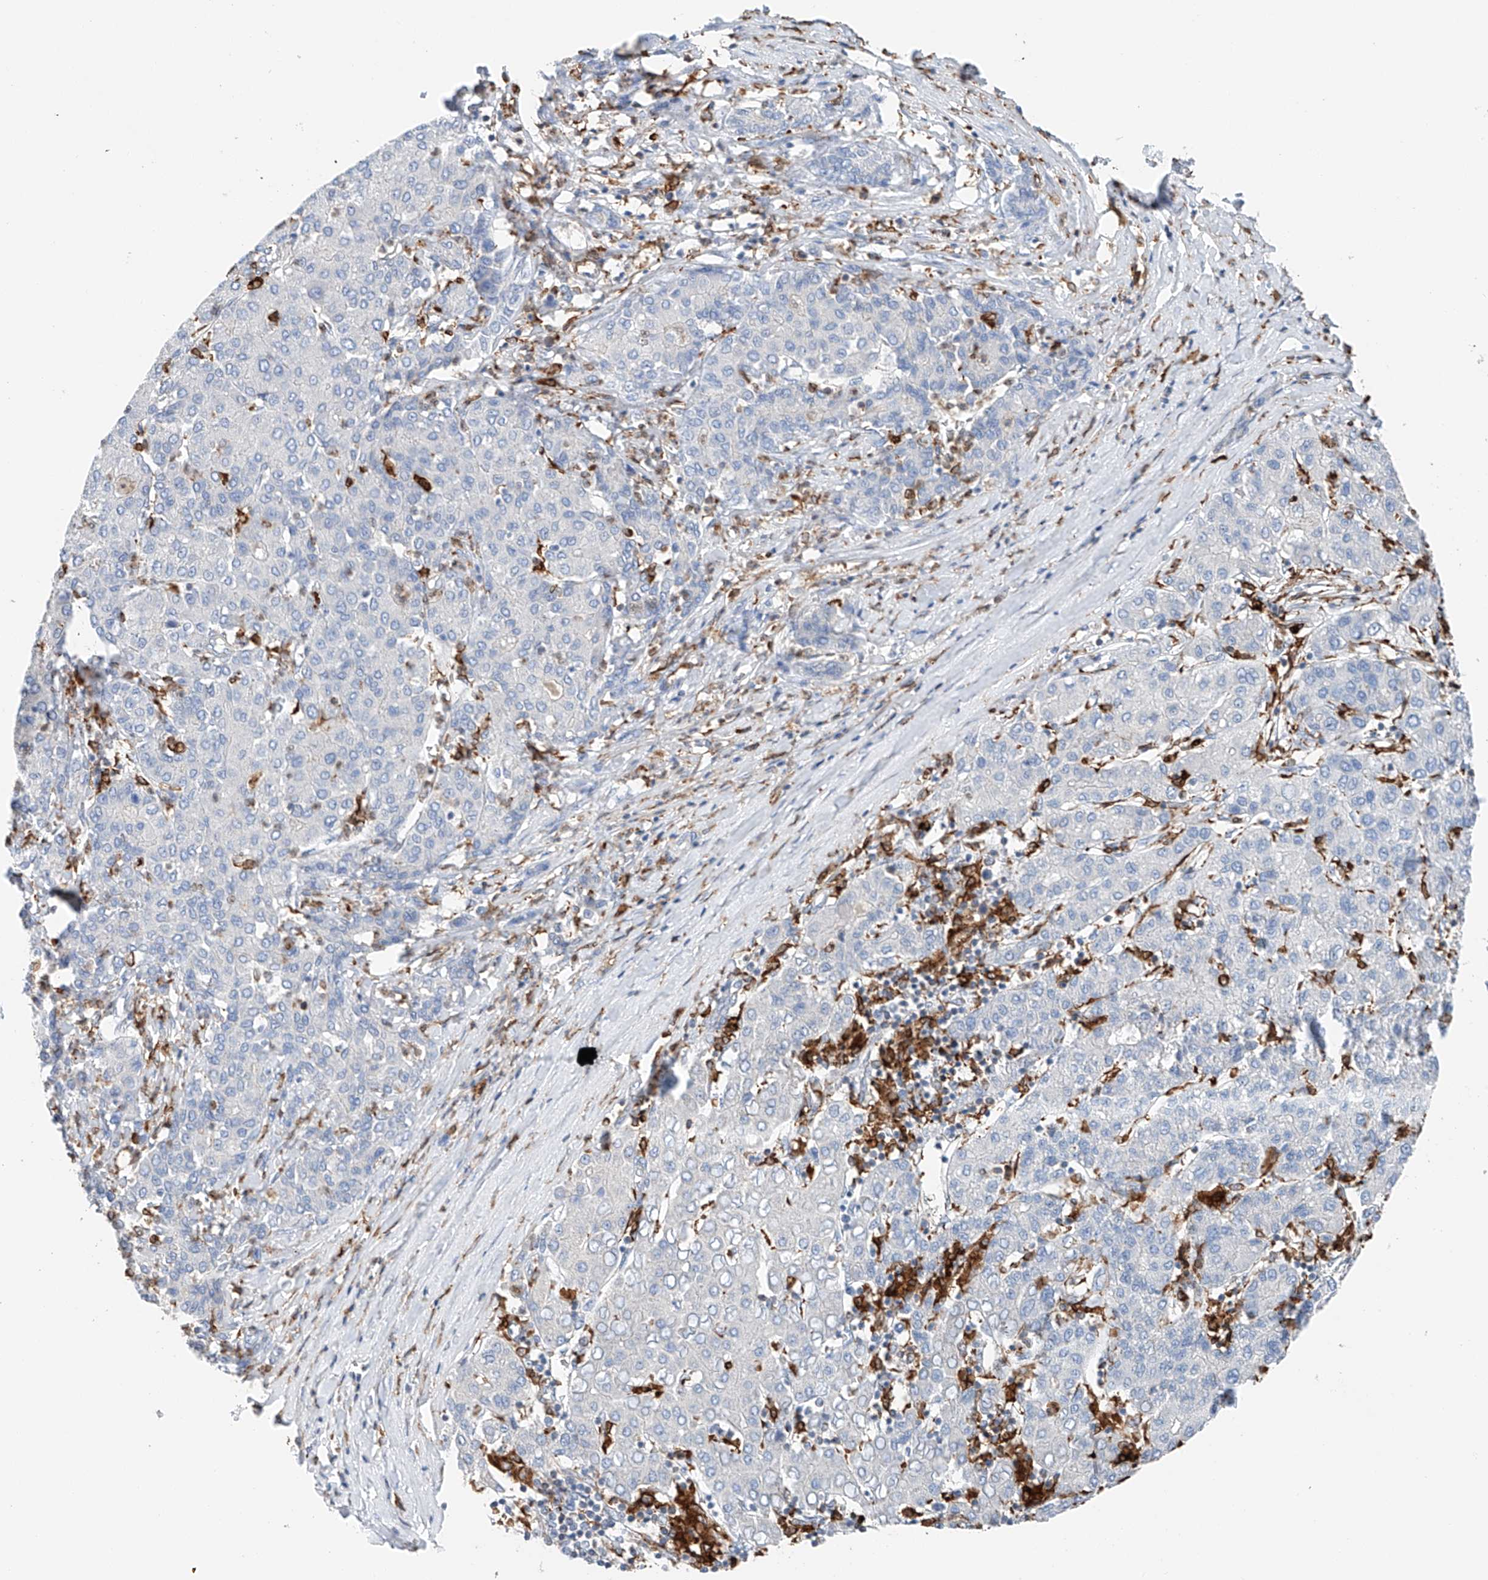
{"staining": {"intensity": "negative", "quantity": "none", "location": "none"}, "tissue": "liver cancer", "cell_type": "Tumor cells", "image_type": "cancer", "snomed": [{"axis": "morphology", "description": "Carcinoma, Hepatocellular, NOS"}, {"axis": "topography", "description": "Liver"}], "caption": "Micrograph shows no significant protein expression in tumor cells of liver hepatocellular carcinoma.", "gene": "TBXAS1", "patient": {"sex": "male", "age": 65}}